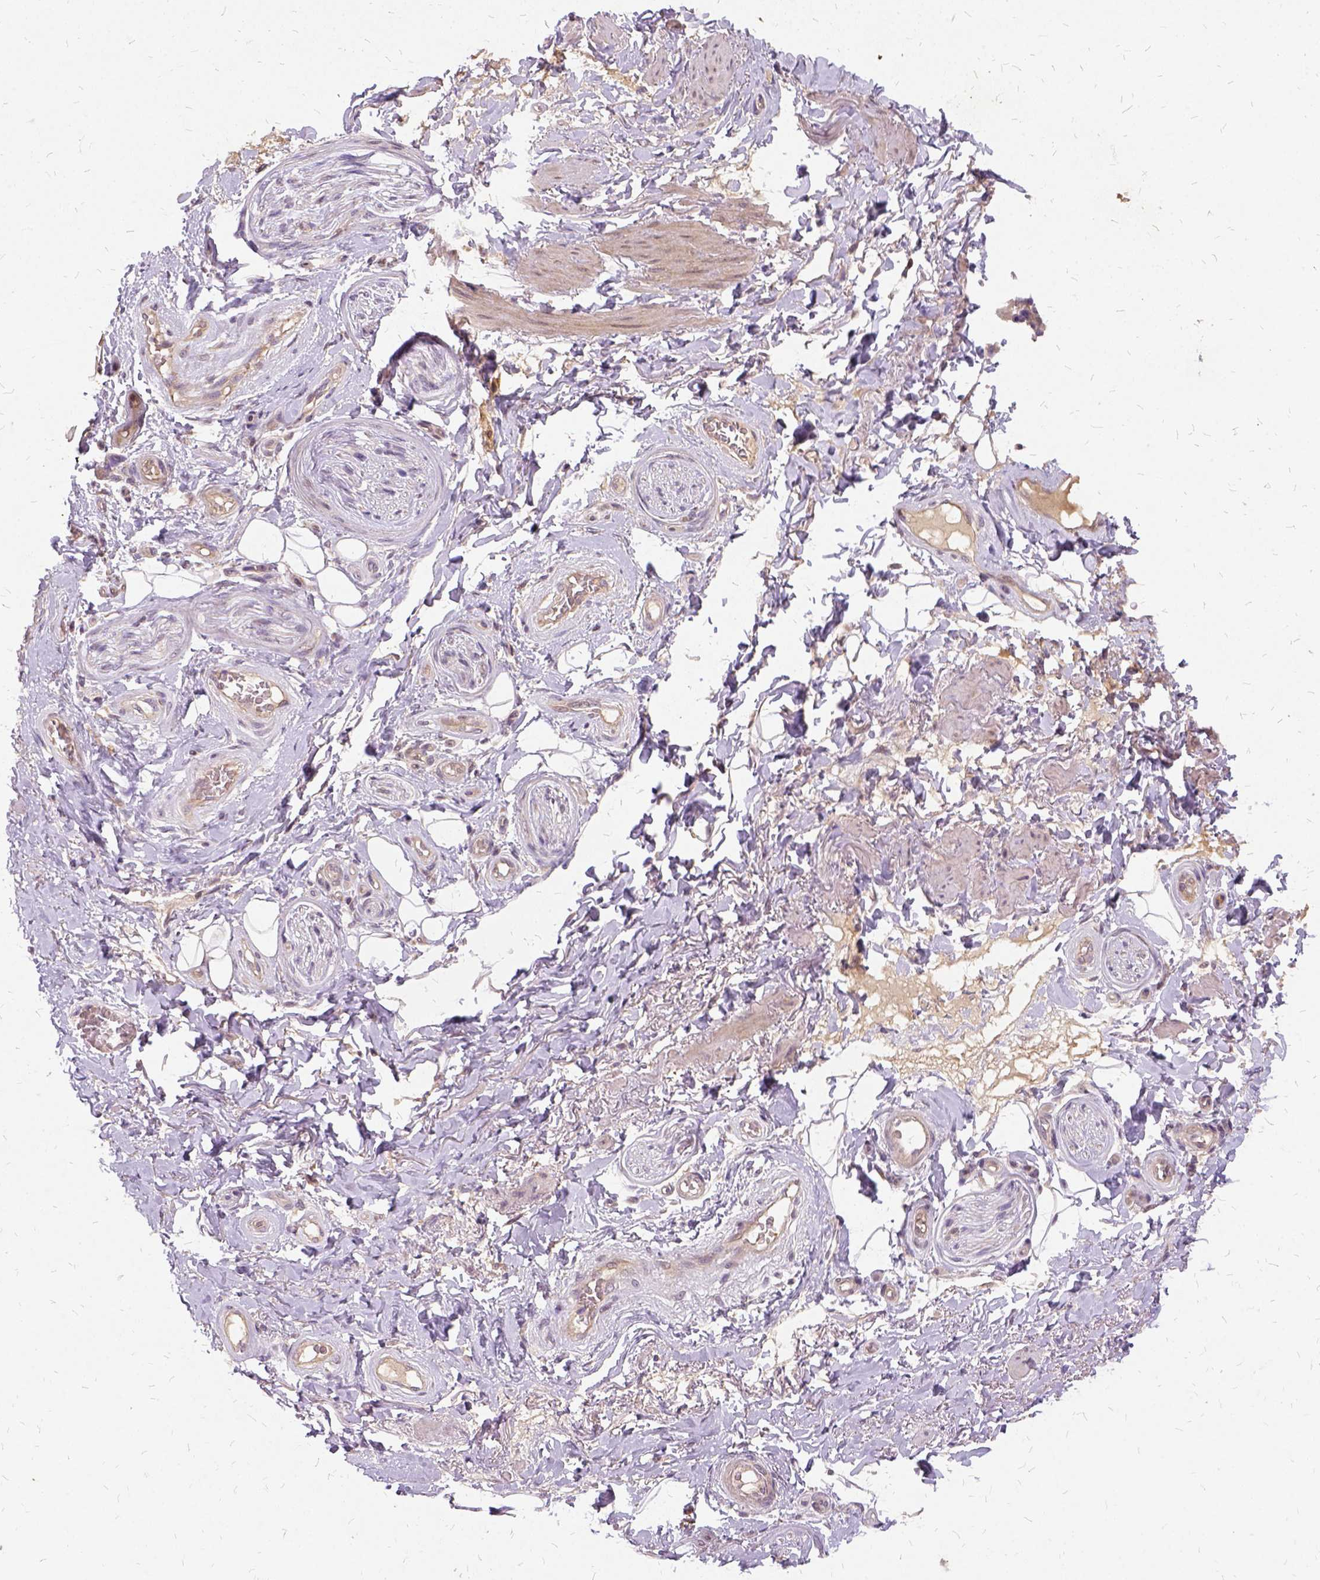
{"staining": {"intensity": "negative", "quantity": "none", "location": "none"}, "tissue": "adipose tissue", "cell_type": "Adipocytes", "image_type": "normal", "snomed": [{"axis": "morphology", "description": "Normal tissue, NOS"}, {"axis": "topography", "description": "Anal"}, {"axis": "topography", "description": "Peripheral nerve tissue"}], "caption": "IHC of unremarkable human adipose tissue shows no positivity in adipocytes. (DAB IHC with hematoxylin counter stain).", "gene": "ILRUN", "patient": {"sex": "male", "age": 53}}